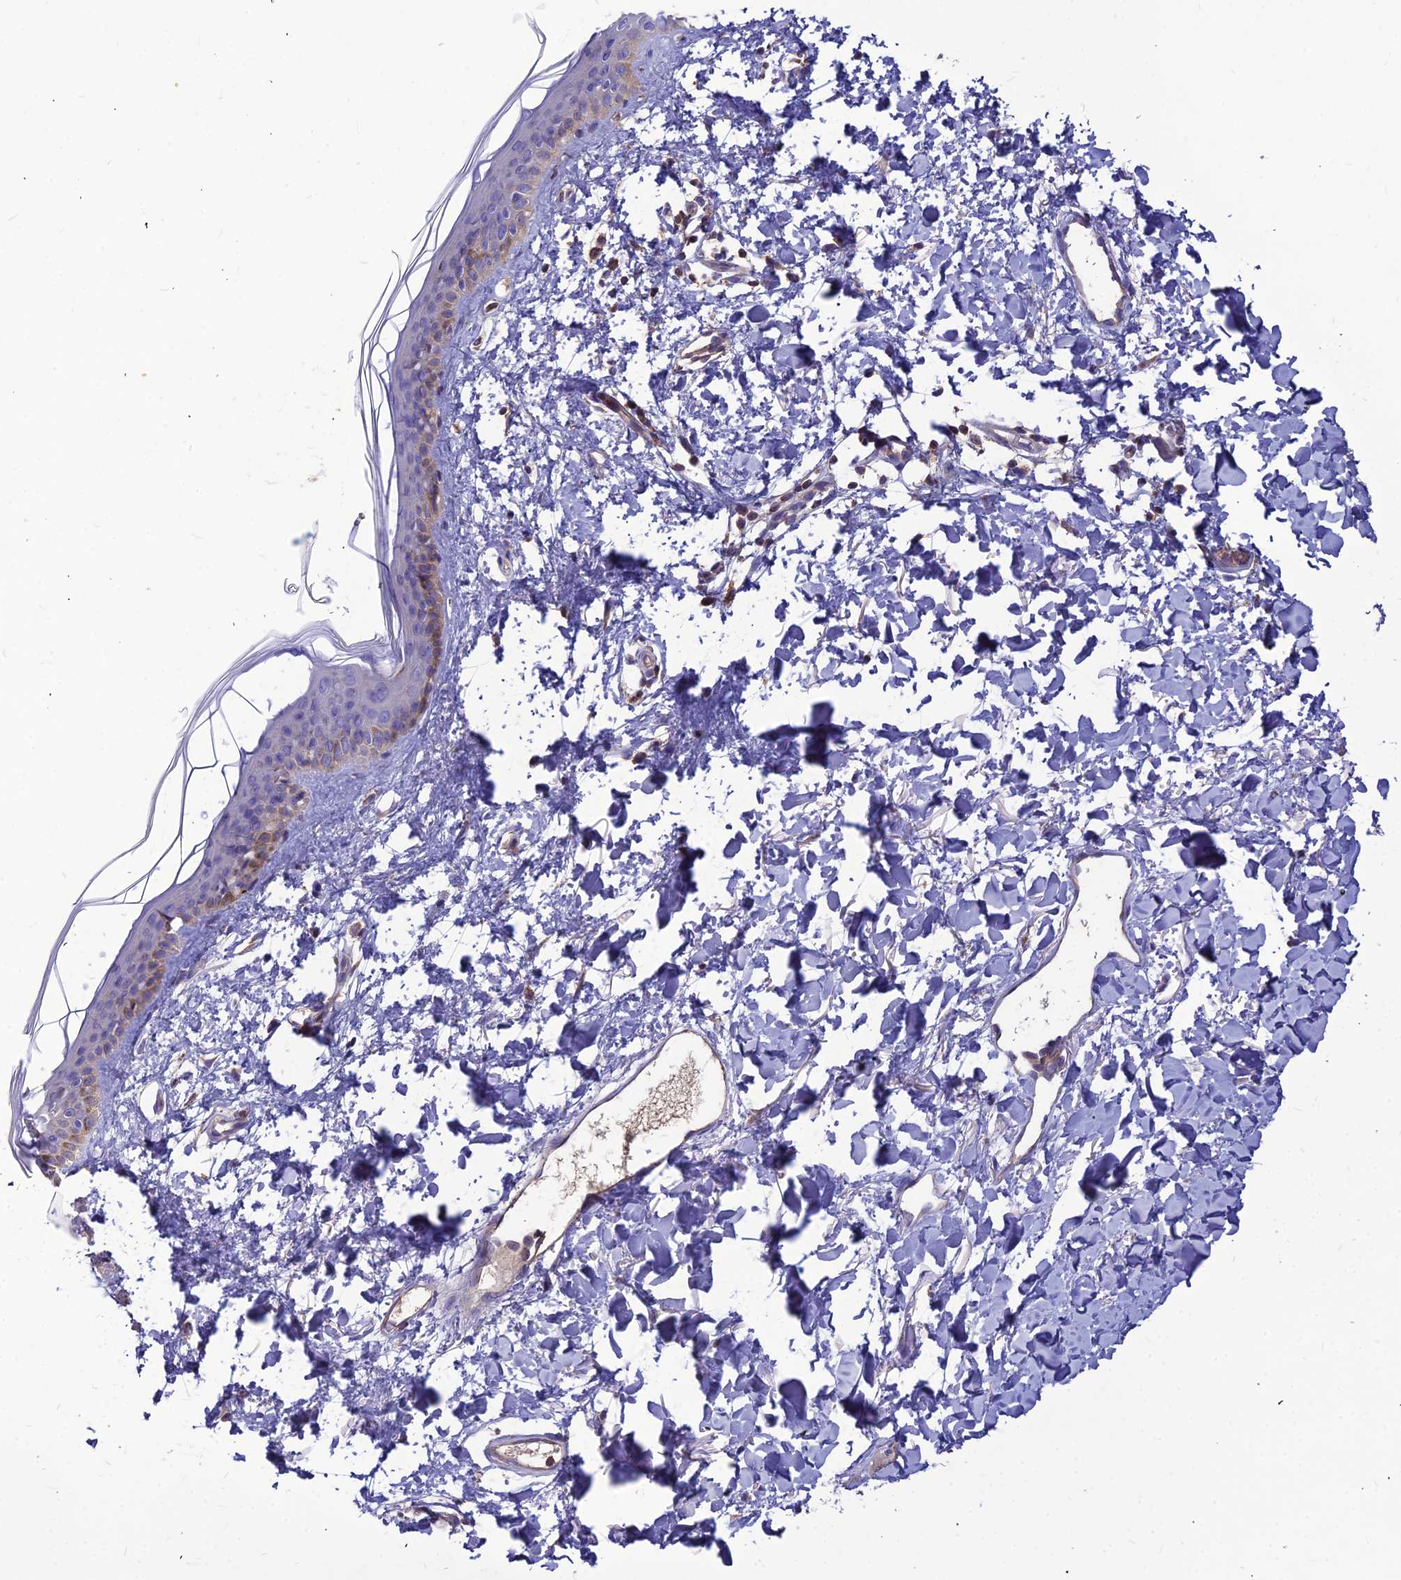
{"staining": {"intensity": "negative", "quantity": "none", "location": "none"}, "tissue": "skin", "cell_type": "Fibroblasts", "image_type": "normal", "snomed": [{"axis": "morphology", "description": "Normal tissue, NOS"}, {"axis": "topography", "description": "Skin"}], "caption": "Immunohistochemistry of unremarkable skin shows no staining in fibroblasts. (DAB immunohistochemistry visualized using brightfield microscopy, high magnification).", "gene": "ASPHD1", "patient": {"sex": "female", "age": 58}}